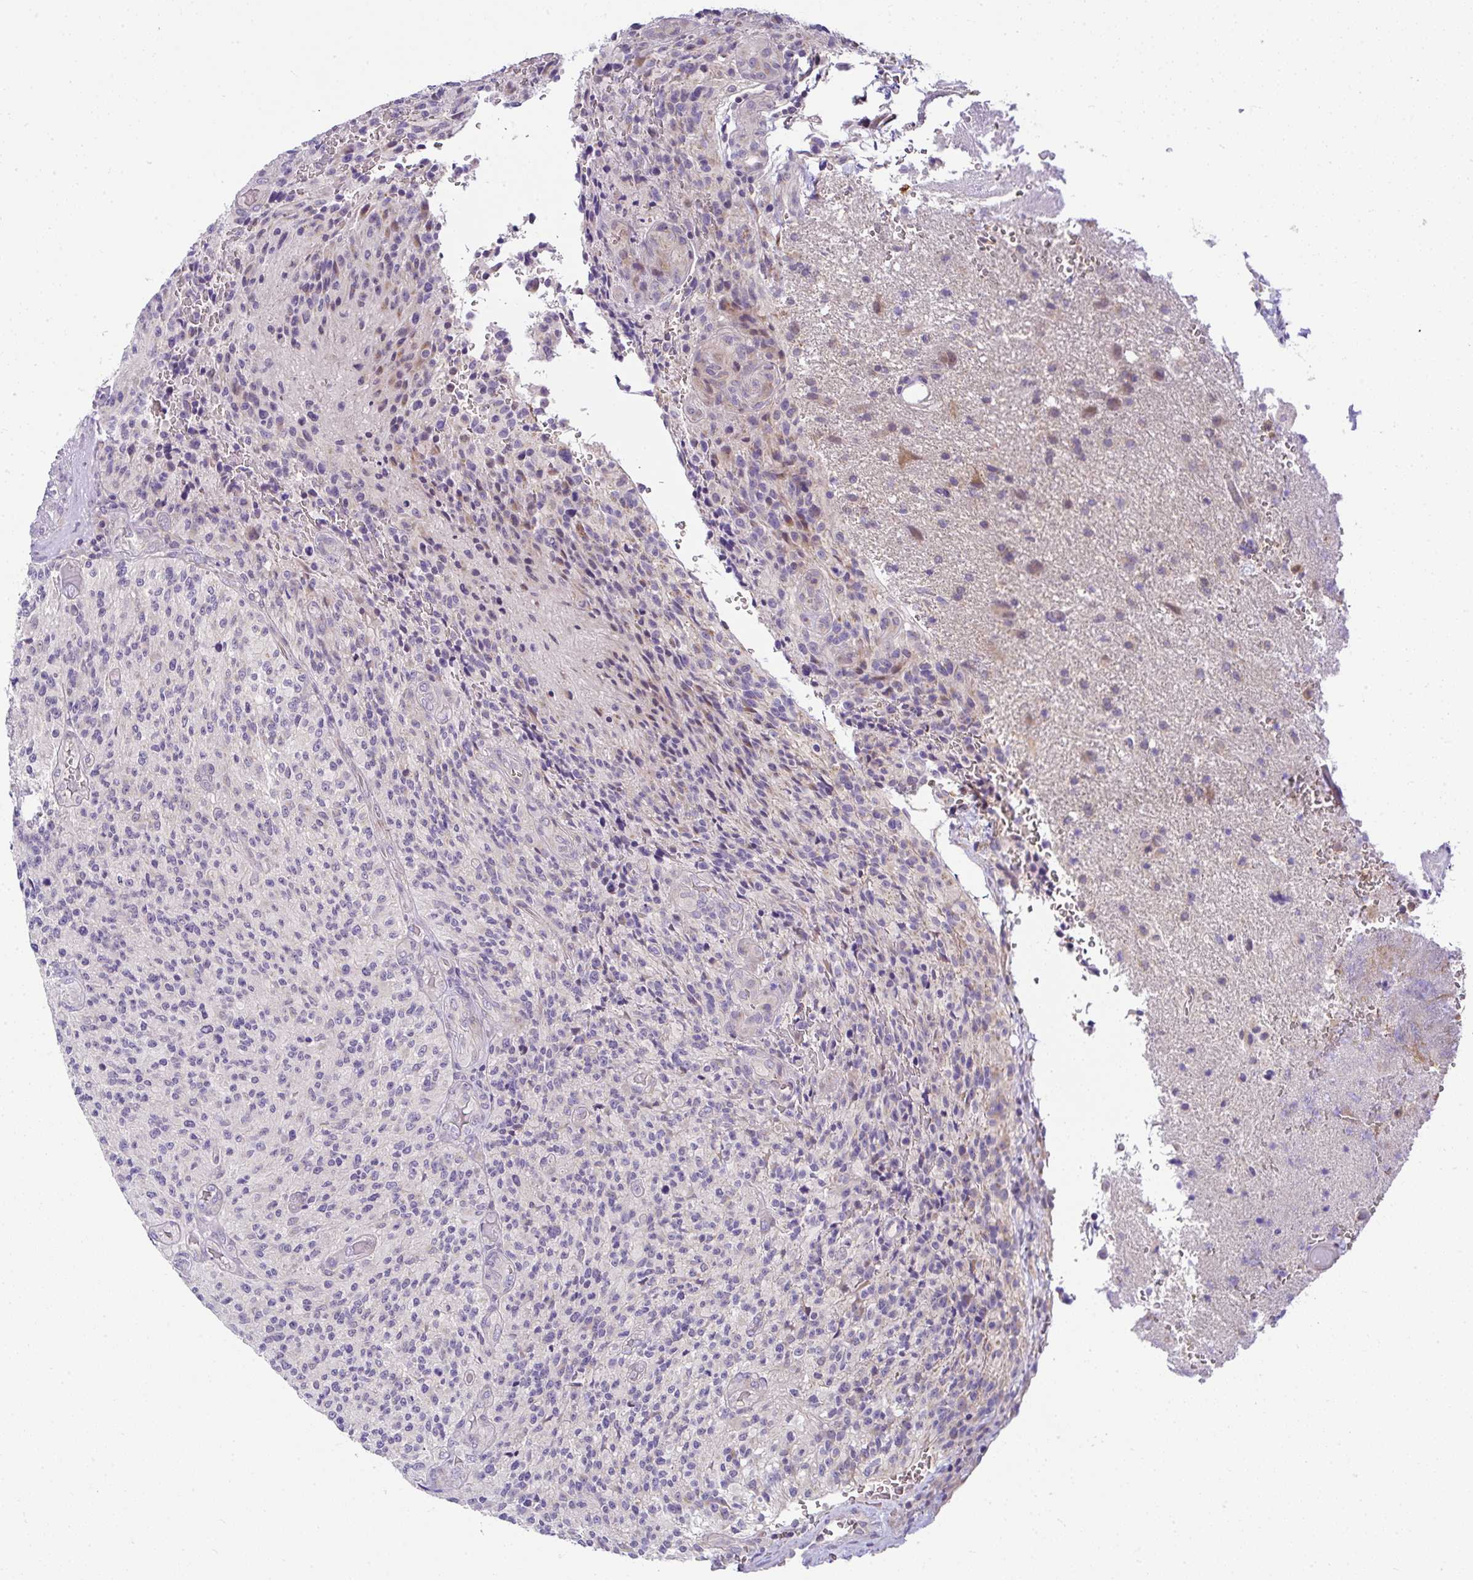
{"staining": {"intensity": "negative", "quantity": "none", "location": "none"}, "tissue": "glioma", "cell_type": "Tumor cells", "image_type": "cancer", "snomed": [{"axis": "morphology", "description": "Normal tissue, NOS"}, {"axis": "morphology", "description": "Glioma, malignant, High grade"}, {"axis": "topography", "description": "Cerebral cortex"}], "caption": "Malignant high-grade glioma stained for a protein using immunohistochemistry exhibits no positivity tumor cells.", "gene": "DEPDC5", "patient": {"sex": "male", "age": 56}}